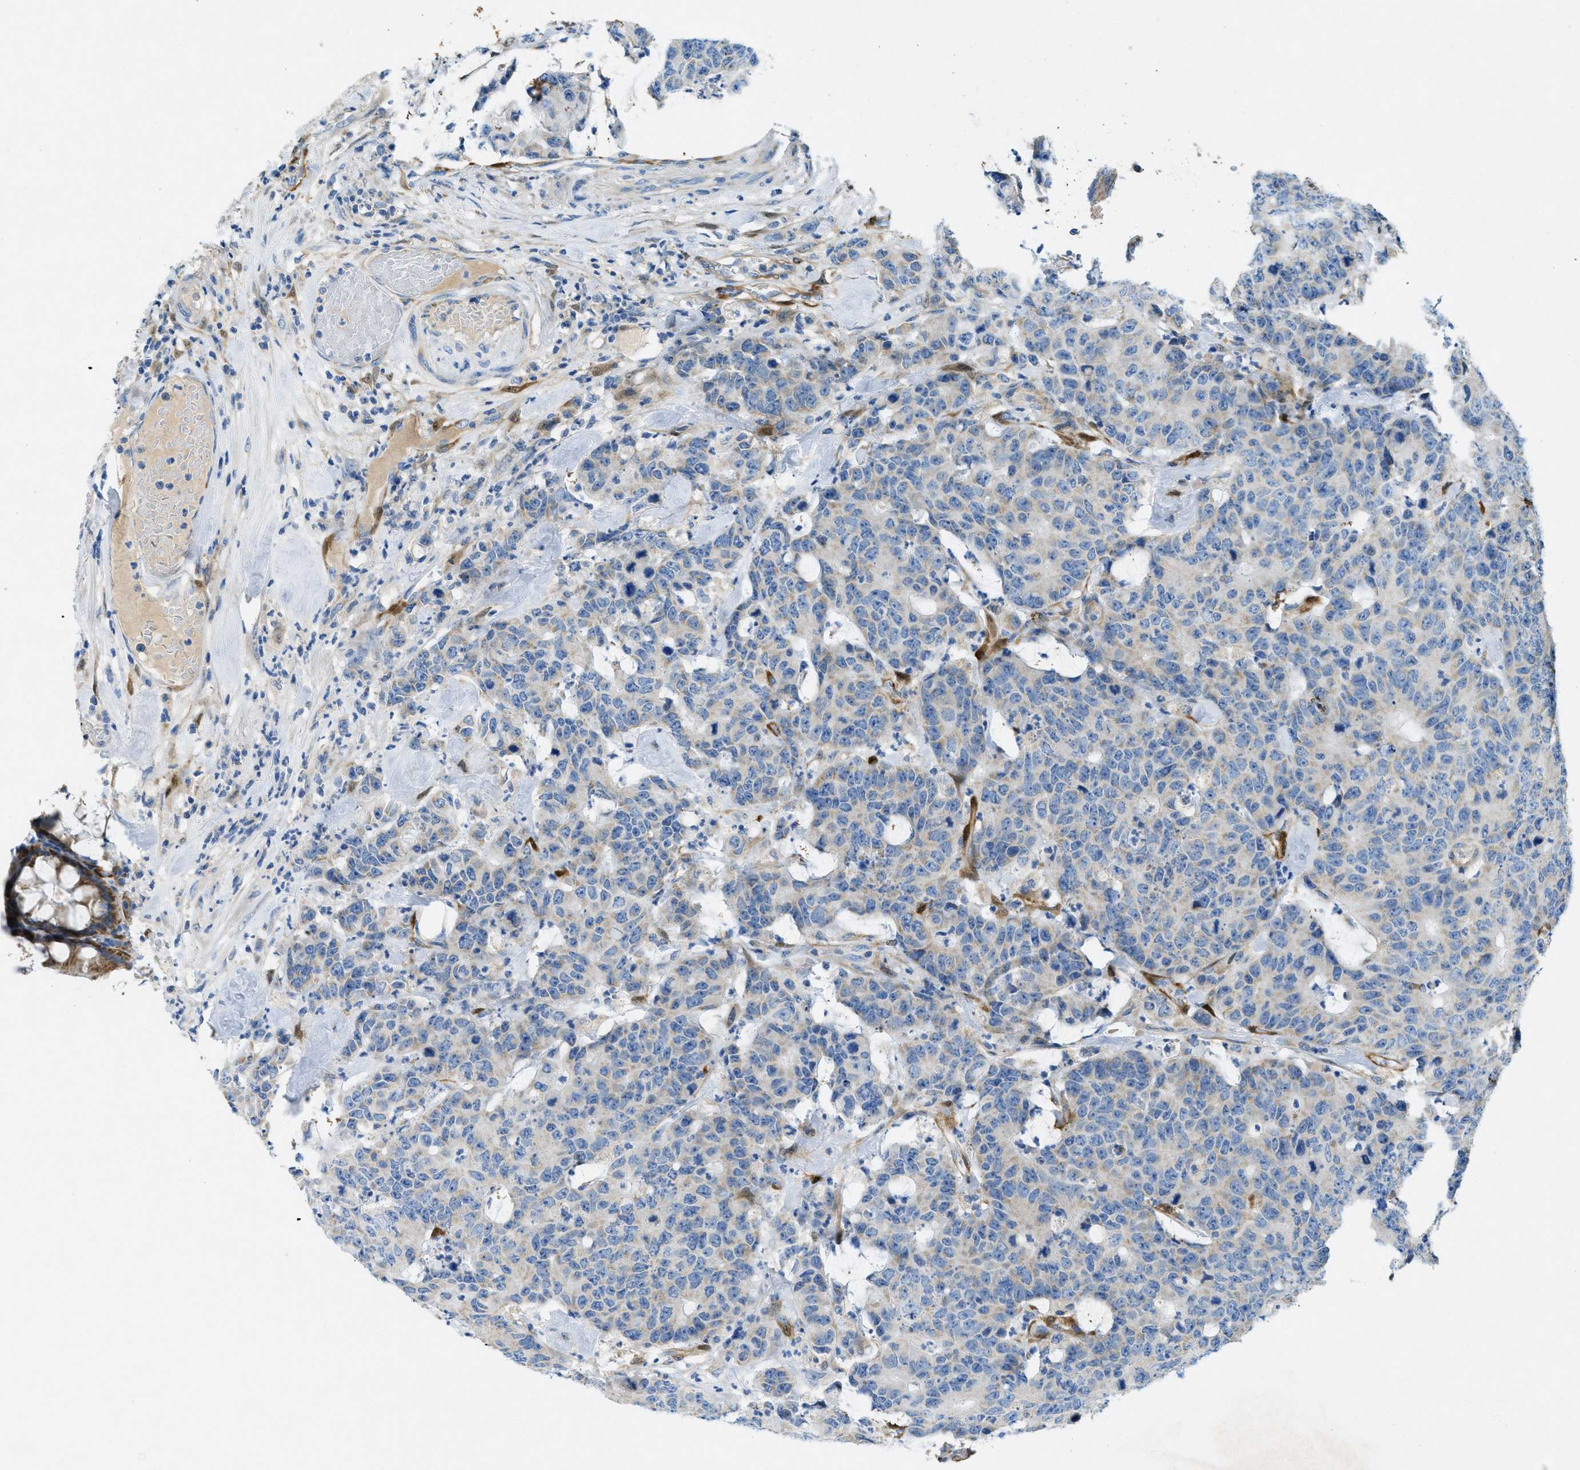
{"staining": {"intensity": "weak", "quantity": "<25%", "location": "cytoplasmic/membranous"}, "tissue": "colorectal cancer", "cell_type": "Tumor cells", "image_type": "cancer", "snomed": [{"axis": "morphology", "description": "Adenocarcinoma, NOS"}, {"axis": "topography", "description": "Colon"}], "caption": "Immunohistochemistry of human colorectal cancer (adenocarcinoma) shows no expression in tumor cells.", "gene": "CYGB", "patient": {"sex": "female", "age": 86}}